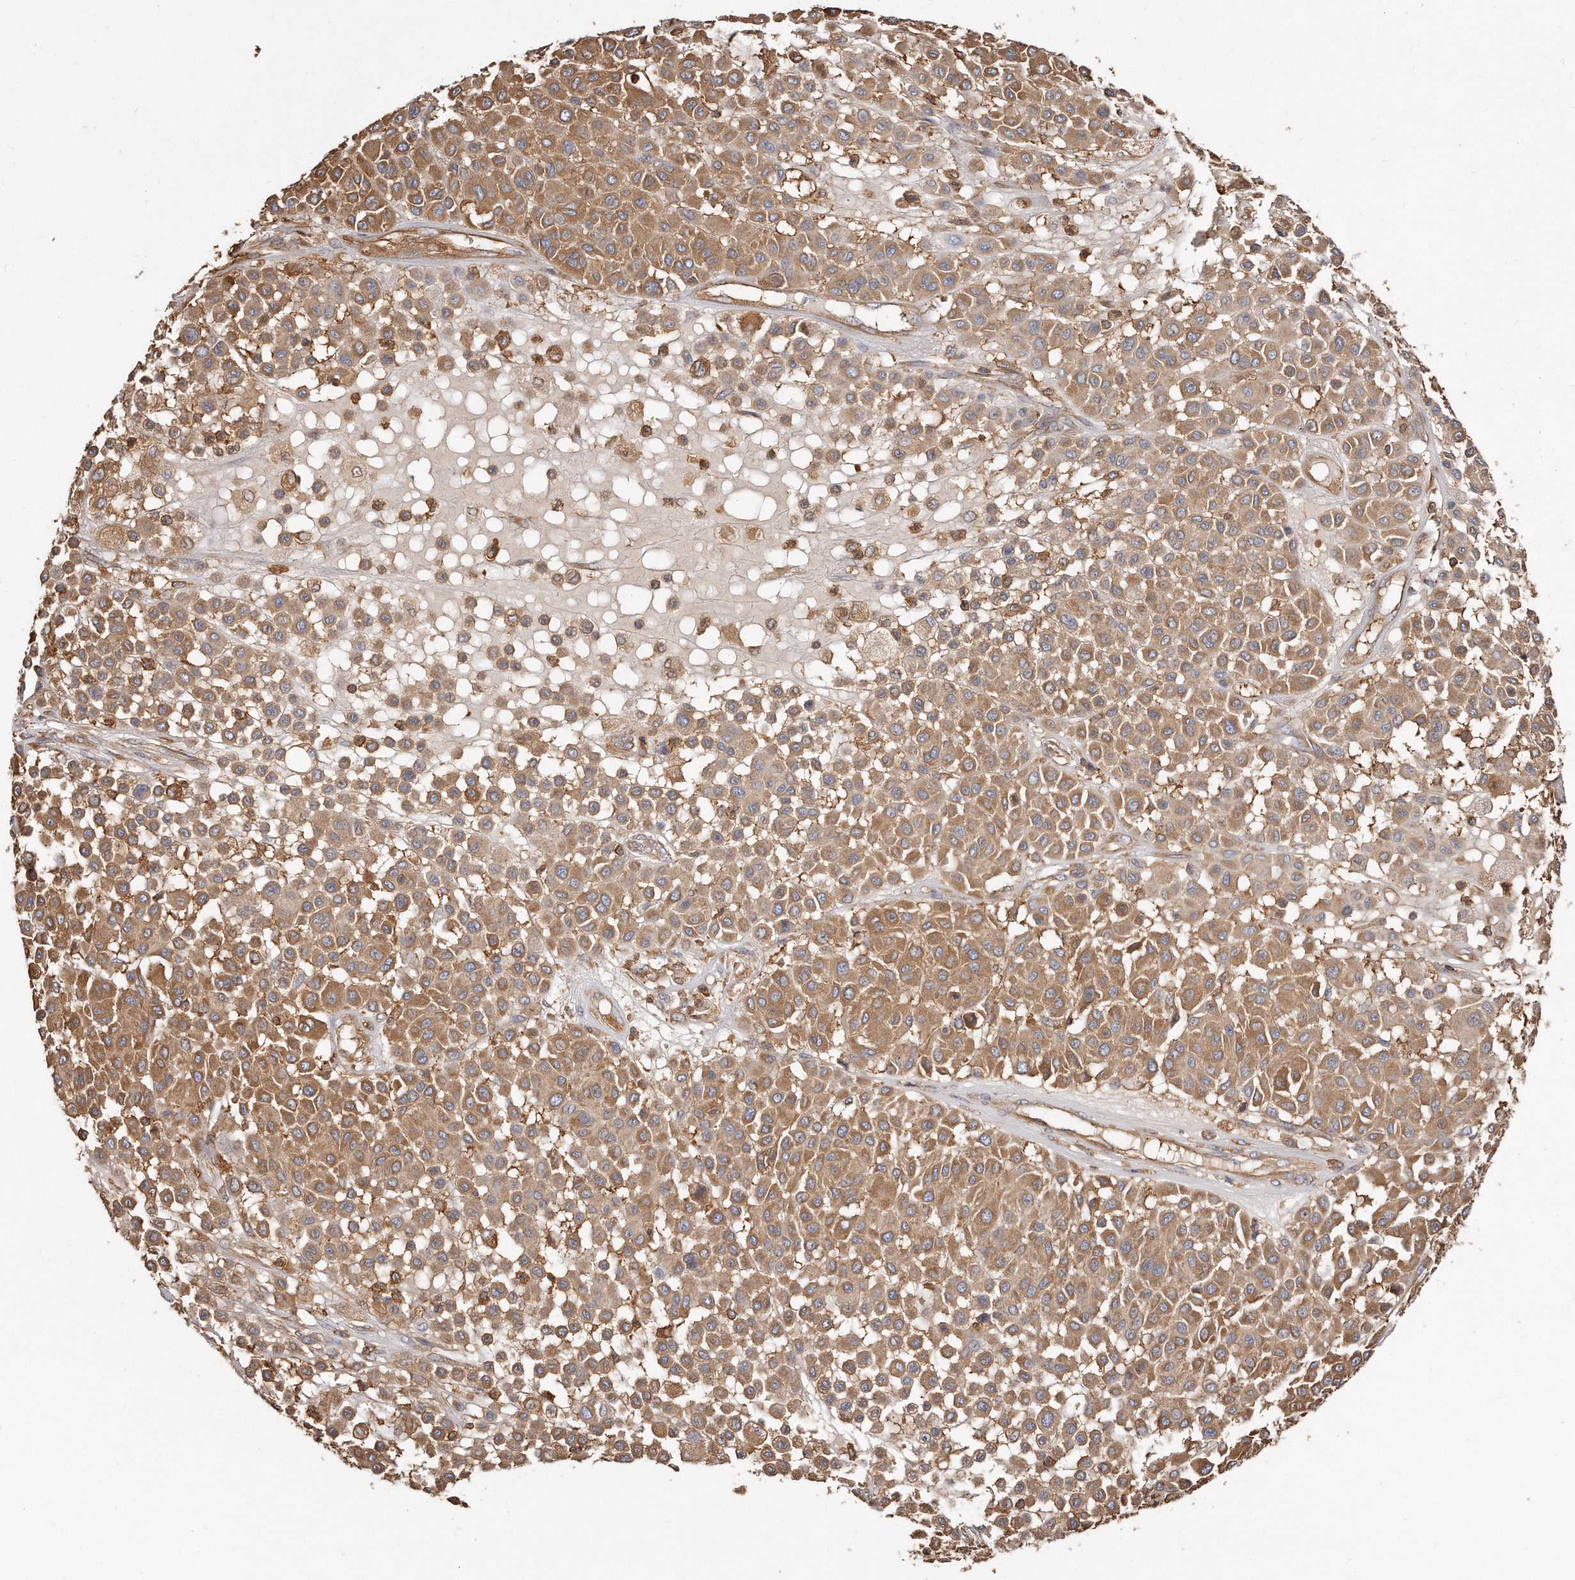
{"staining": {"intensity": "moderate", "quantity": ">75%", "location": "cytoplasmic/membranous"}, "tissue": "melanoma", "cell_type": "Tumor cells", "image_type": "cancer", "snomed": [{"axis": "morphology", "description": "Malignant melanoma, Metastatic site"}, {"axis": "topography", "description": "Soft tissue"}], "caption": "This image exhibits immunohistochemistry staining of melanoma, with medium moderate cytoplasmic/membranous positivity in about >75% of tumor cells.", "gene": "CAP1", "patient": {"sex": "male", "age": 41}}